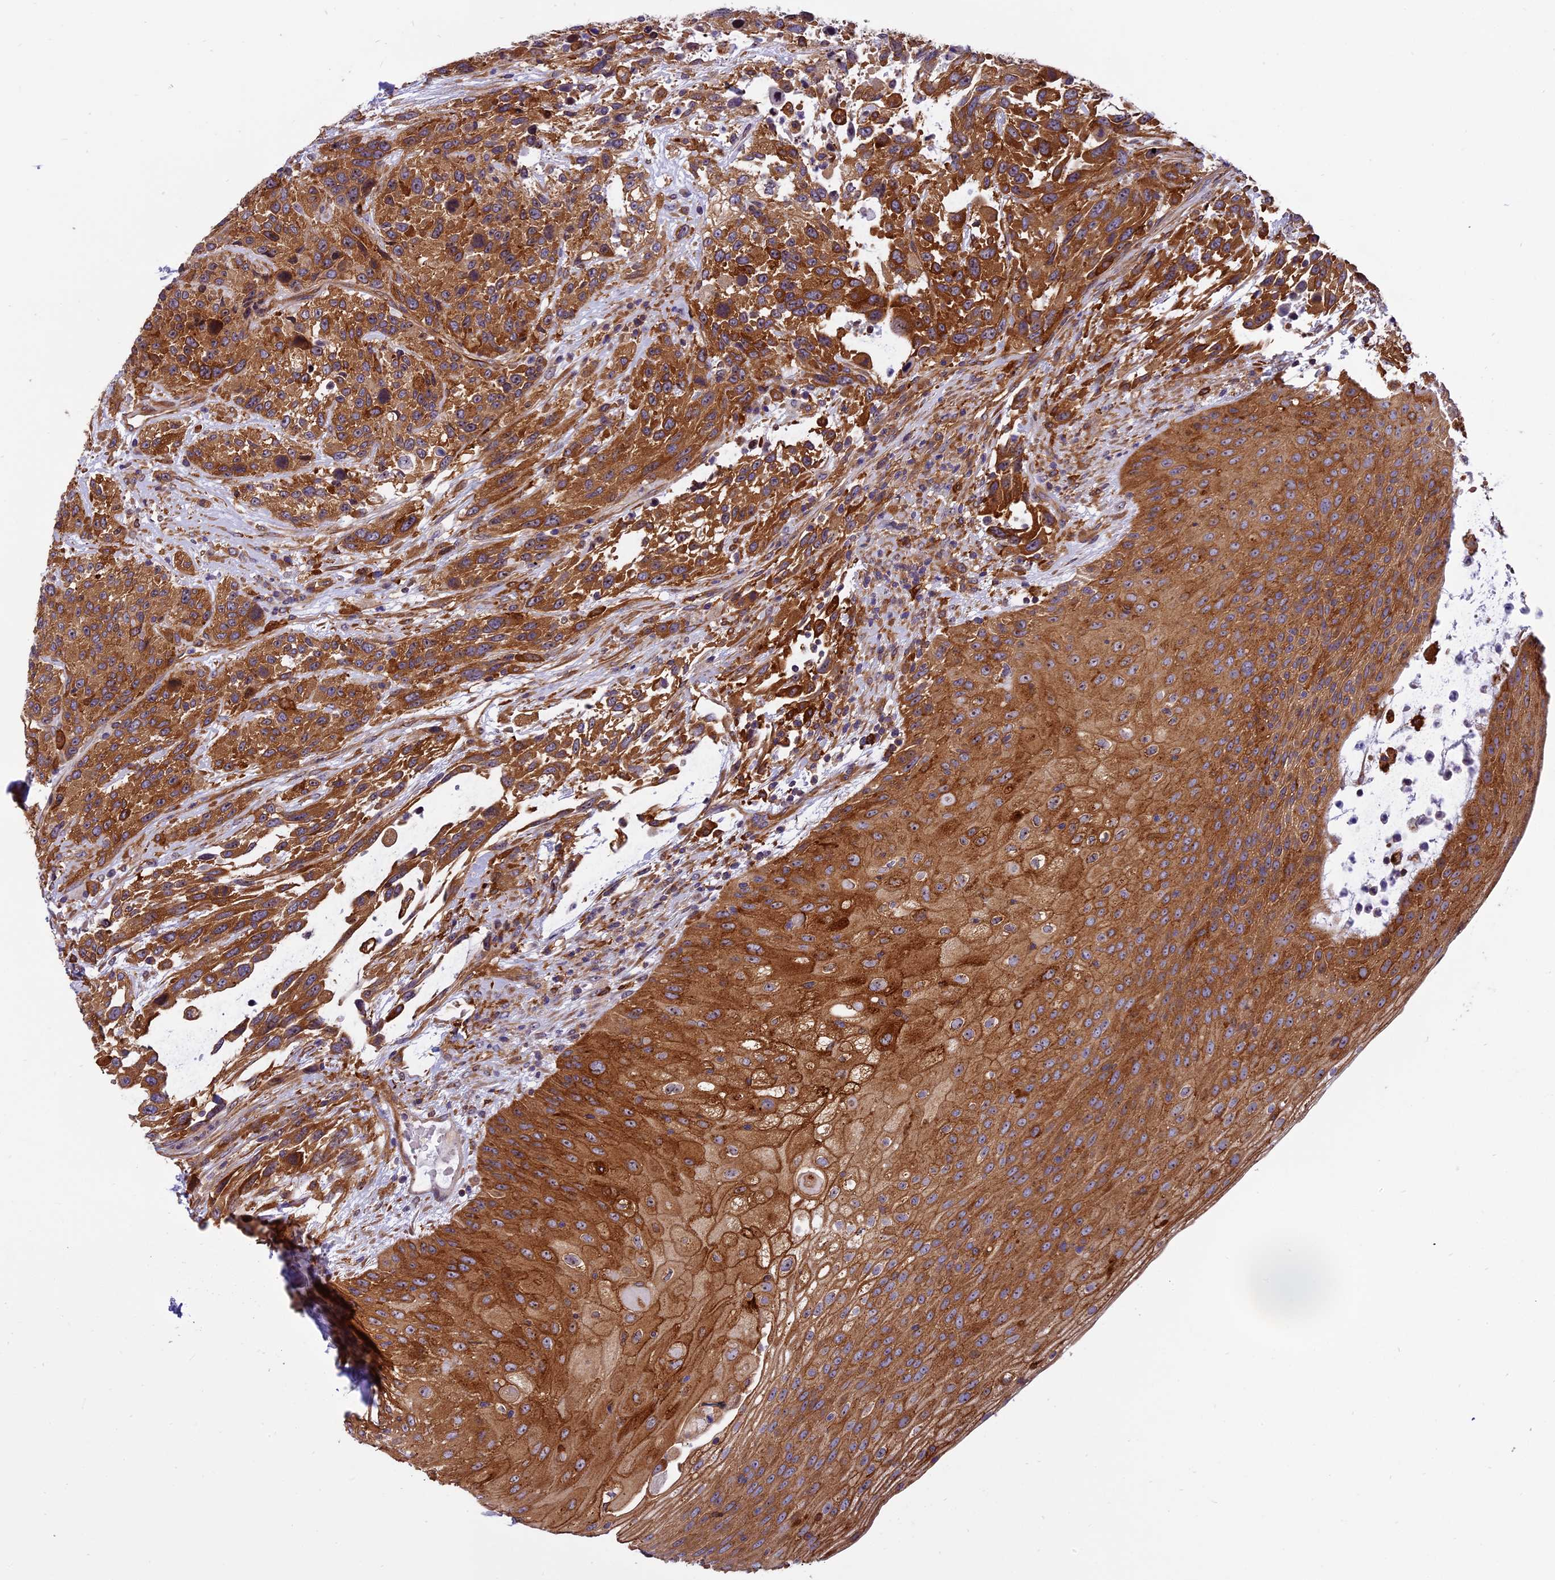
{"staining": {"intensity": "strong", "quantity": ">75%", "location": "cytoplasmic/membranous"}, "tissue": "urothelial cancer", "cell_type": "Tumor cells", "image_type": "cancer", "snomed": [{"axis": "morphology", "description": "Urothelial carcinoma, High grade"}, {"axis": "topography", "description": "Urinary bladder"}], "caption": "This is a micrograph of immunohistochemistry staining of urothelial carcinoma (high-grade), which shows strong staining in the cytoplasmic/membranous of tumor cells.", "gene": "EHBP1L1", "patient": {"sex": "female", "age": 70}}